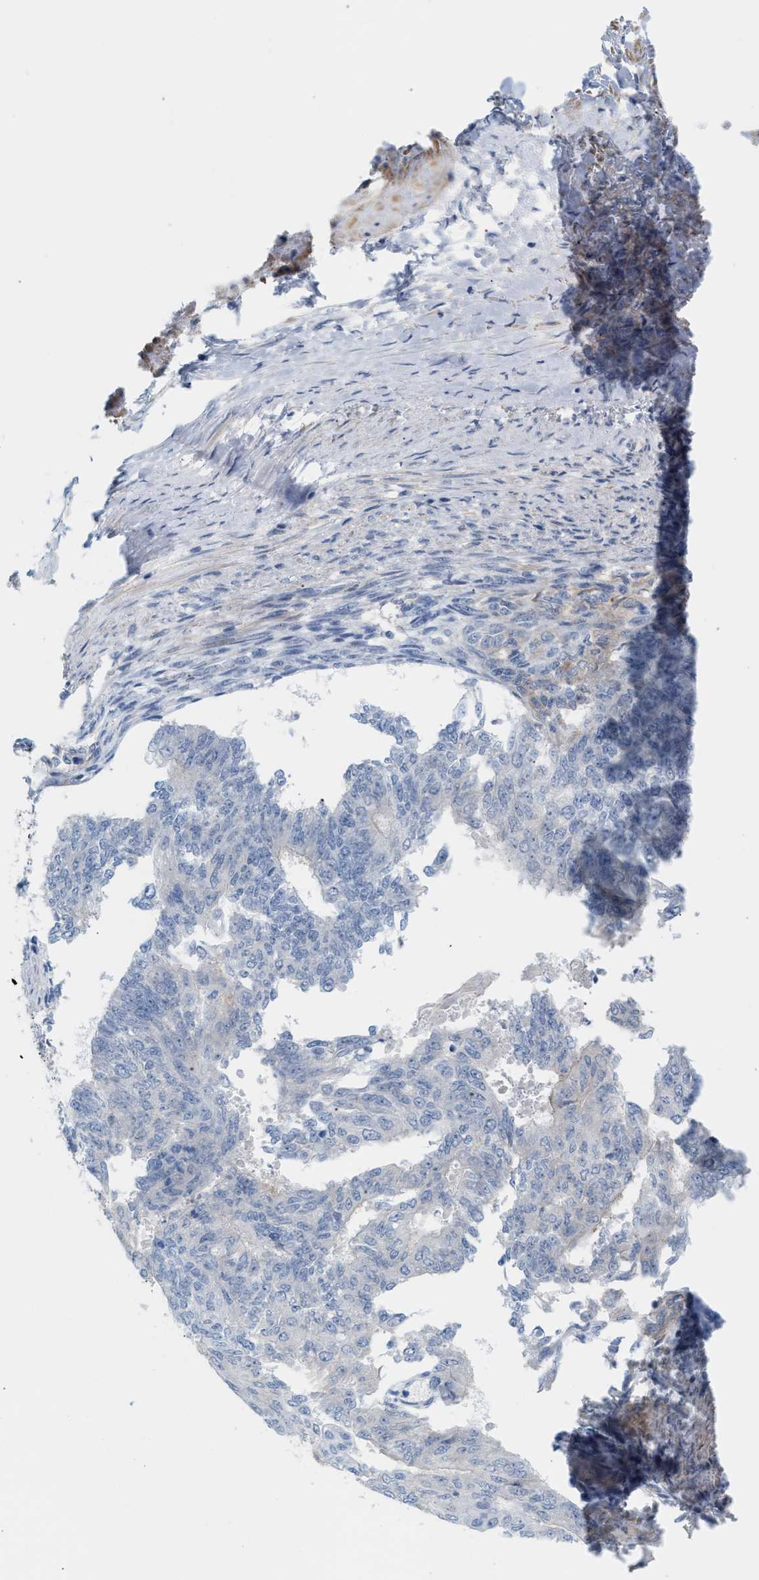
{"staining": {"intensity": "negative", "quantity": "none", "location": "none"}, "tissue": "endometrial cancer", "cell_type": "Tumor cells", "image_type": "cancer", "snomed": [{"axis": "morphology", "description": "Adenocarcinoma, NOS"}, {"axis": "topography", "description": "Endometrium"}], "caption": "DAB immunohistochemical staining of endometrial cancer displays no significant expression in tumor cells.", "gene": "LRCH1", "patient": {"sex": "female", "age": 32}}